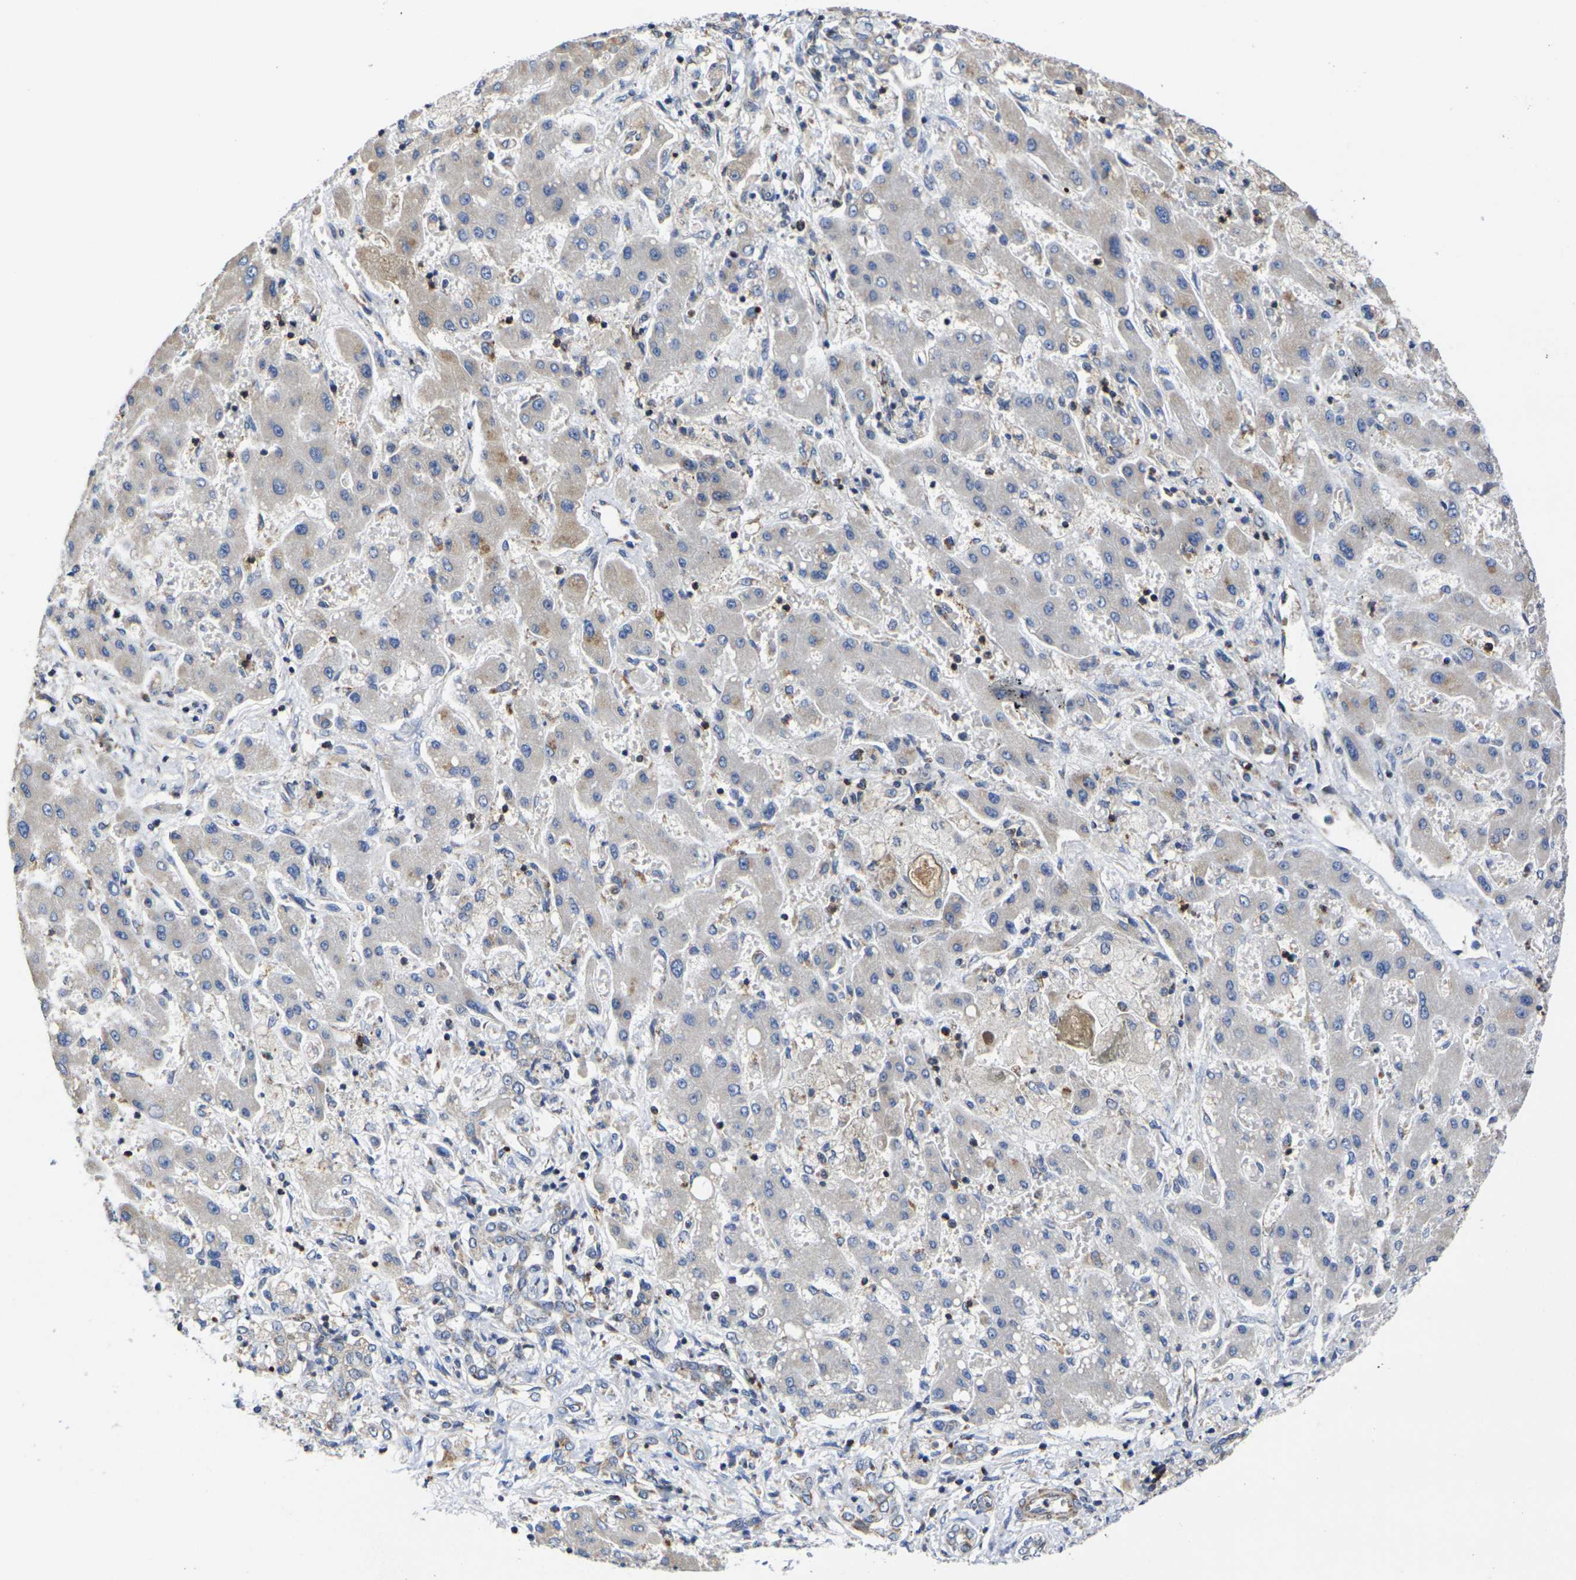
{"staining": {"intensity": "weak", "quantity": "<25%", "location": "cytoplasmic/membranous"}, "tissue": "liver cancer", "cell_type": "Tumor cells", "image_type": "cancer", "snomed": [{"axis": "morphology", "description": "Cholangiocarcinoma"}, {"axis": "topography", "description": "Liver"}], "caption": "The histopathology image exhibits no staining of tumor cells in cholangiocarcinoma (liver).", "gene": "P2RY11", "patient": {"sex": "male", "age": 50}}